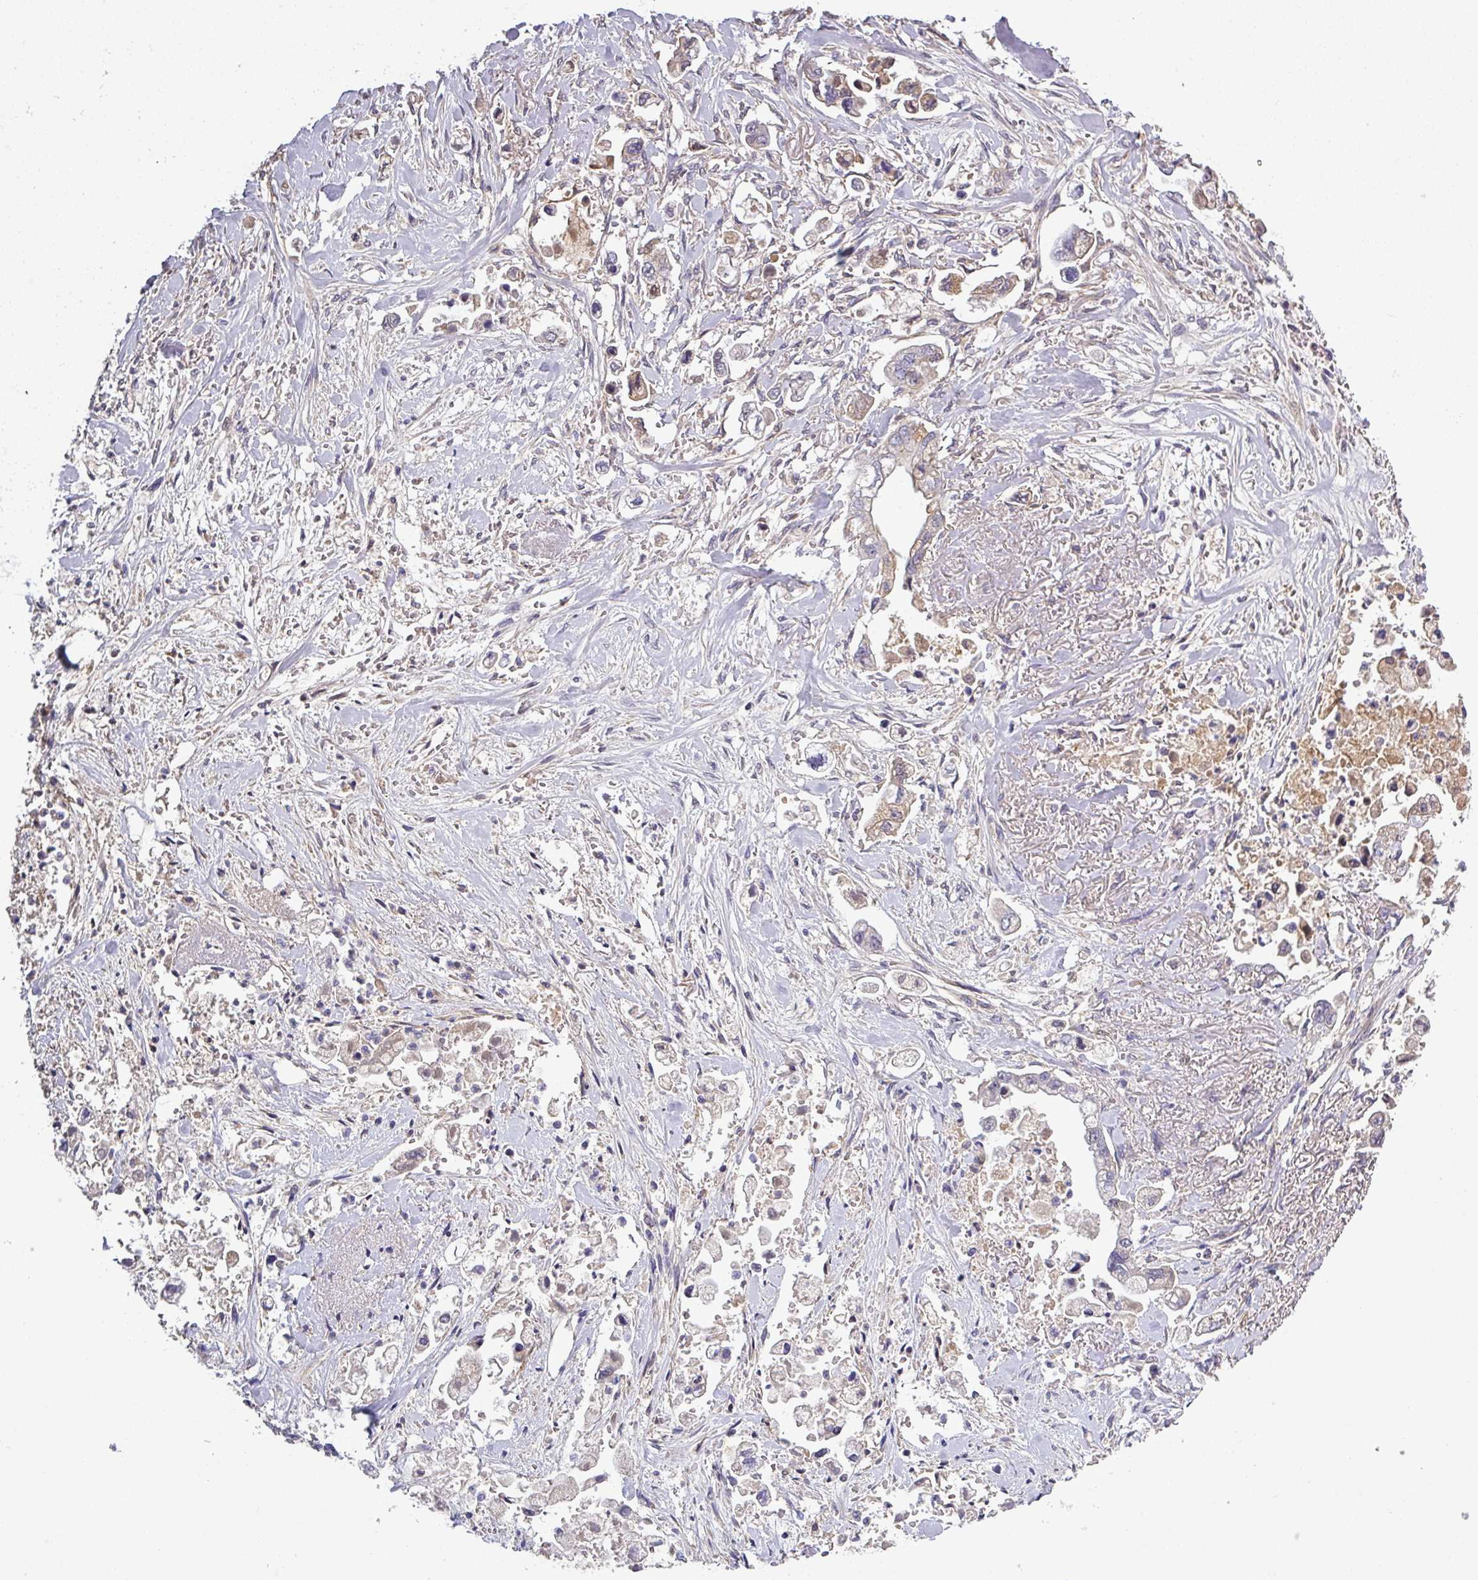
{"staining": {"intensity": "weak", "quantity": "<25%", "location": "cytoplasmic/membranous"}, "tissue": "stomach cancer", "cell_type": "Tumor cells", "image_type": "cancer", "snomed": [{"axis": "morphology", "description": "Adenocarcinoma, NOS"}, {"axis": "topography", "description": "Stomach"}], "caption": "Immunohistochemistry of human adenocarcinoma (stomach) reveals no positivity in tumor cells.", "gene": "ISLR", "patient": {"sex": "male", "age": 62}}